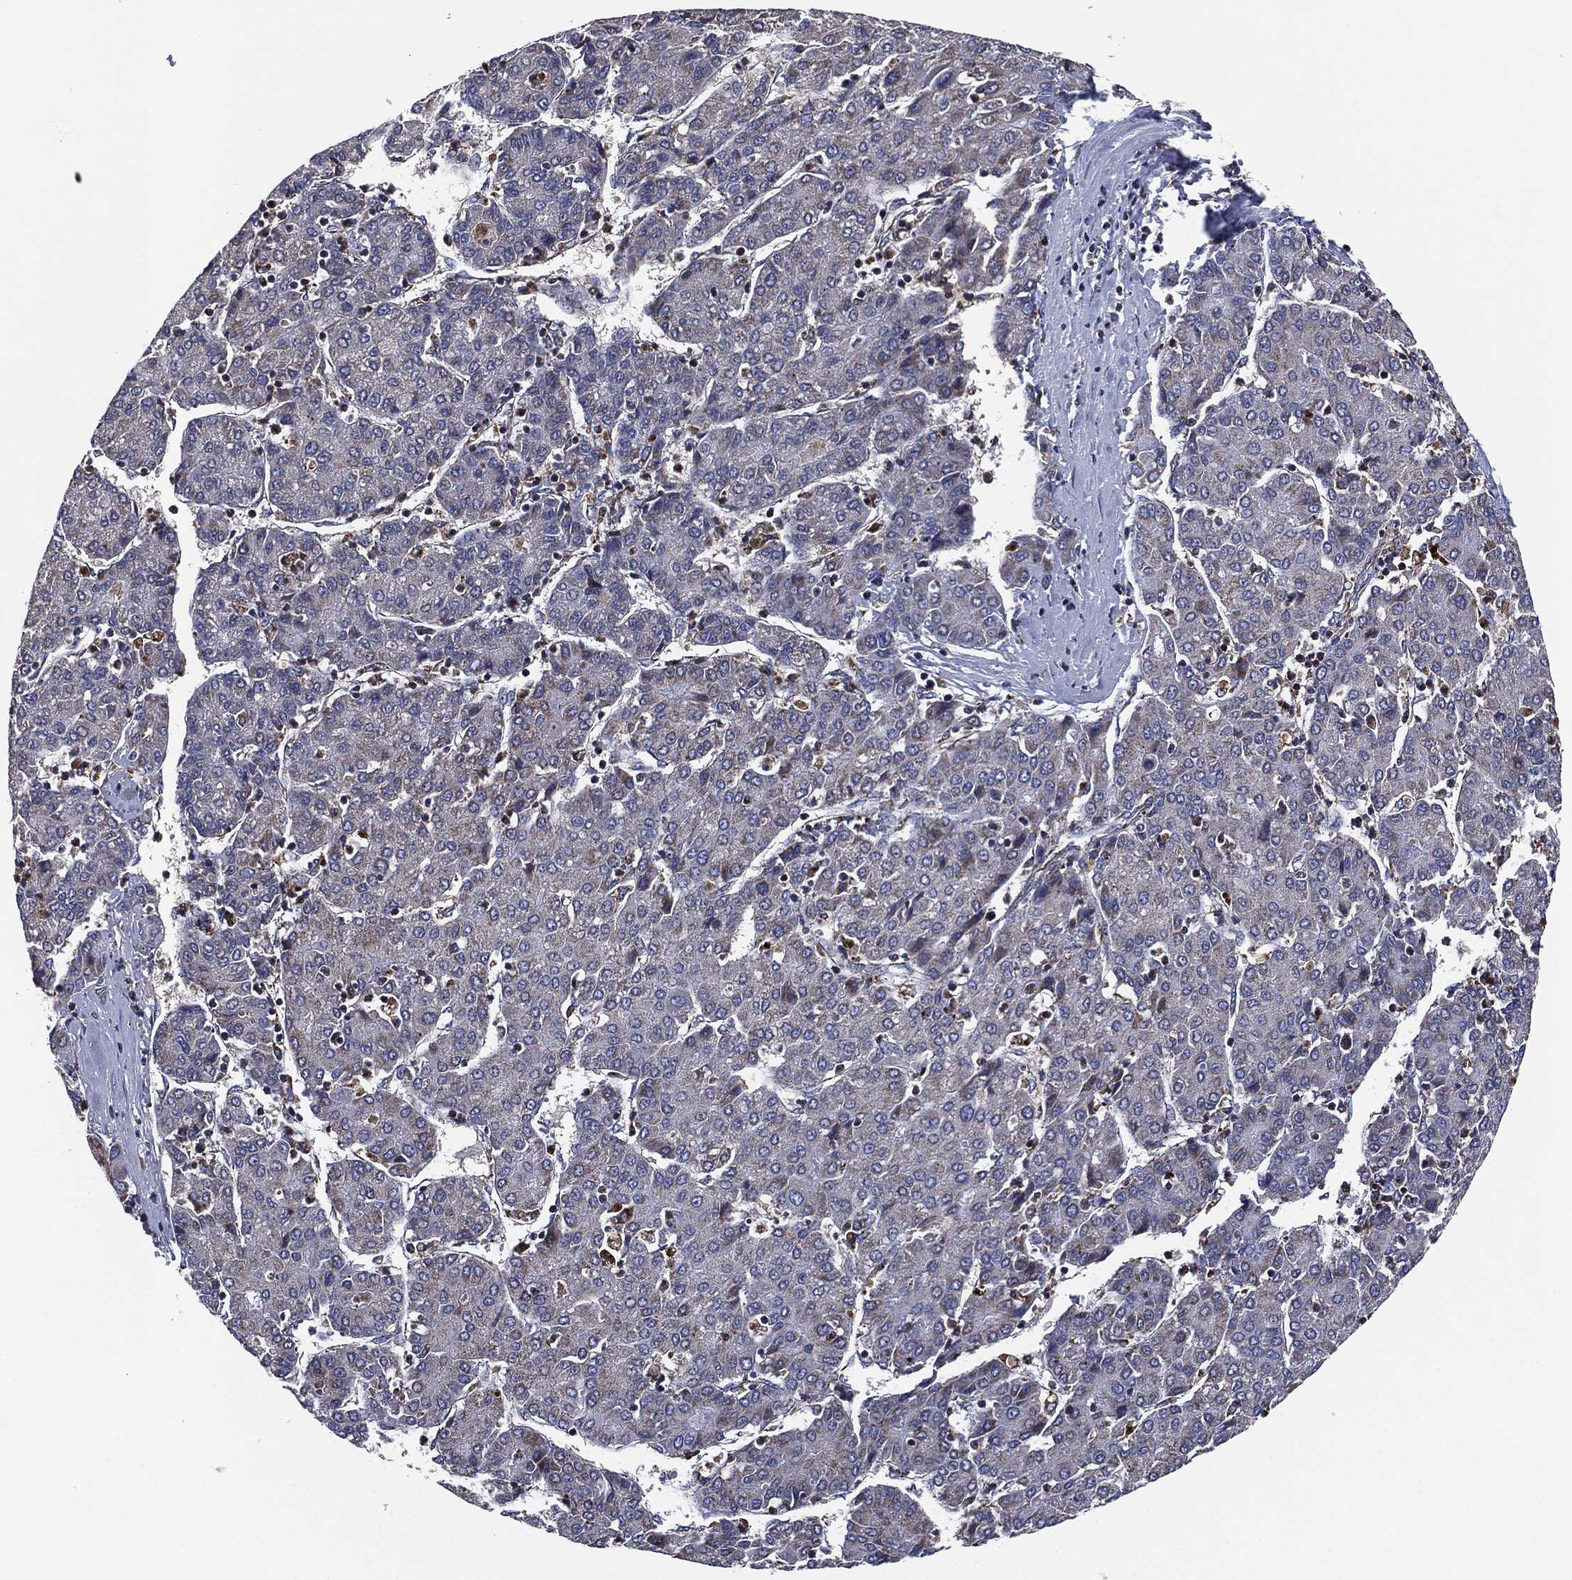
{"staining": {"intensity": "weak", "quantity": "<25%", "location": "cytoplasmic/membranous"}, "tissue": "liver cancer", "cell_type": "Tumor cells", "image_type": "cancer", "snomed": [{"axis": "morphology", "description": "Carcinoma, Hepatocellular, NOS"}, {"axis": "topography", "description": "Liver"}], "caption": "Hepatocellular carcinoma (liver) was stained to show a protein in brown. There is no significant expression in tumor cells.", "gene": "NDUFV2", "patient": {"sex": "male", "age": 65}}